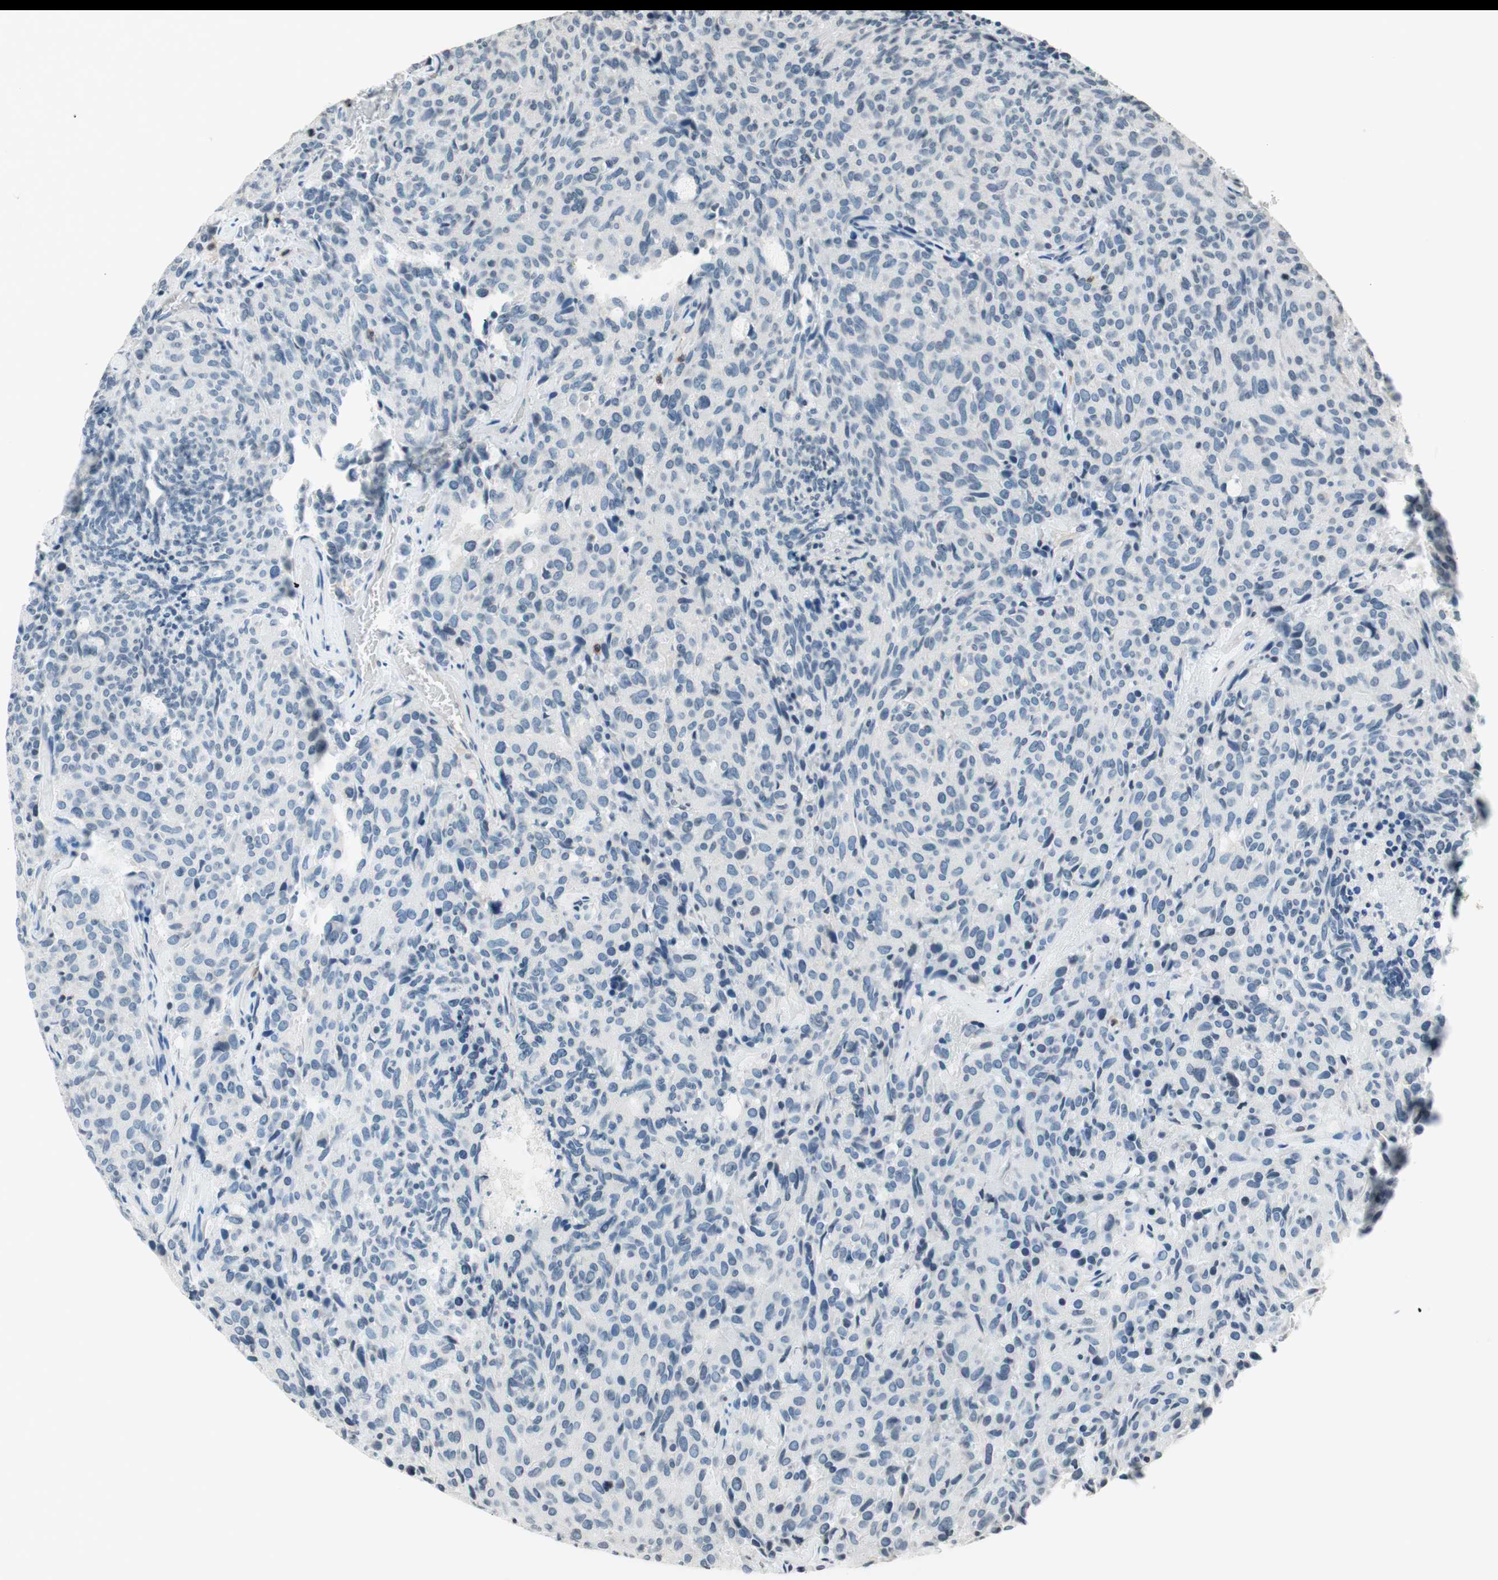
{"staining": {"intensity": "negative", "quantity": "none", "location": "none"}, "tissue": "carcinoid", "cell_type": "Tumor cells", "image_type": "cancer", "snomed": [{"axis": "morphology", "description": "Carcinoid, malignant, NOS"}, {"axis": "topography", "description": "Pancreas"}], "caption": "Carcinoid was stained to show a protein in brown. There is no significant expression in tumor cells.", "gene": "WIPF1", "patient": {"sex": "female", "age": 54}}